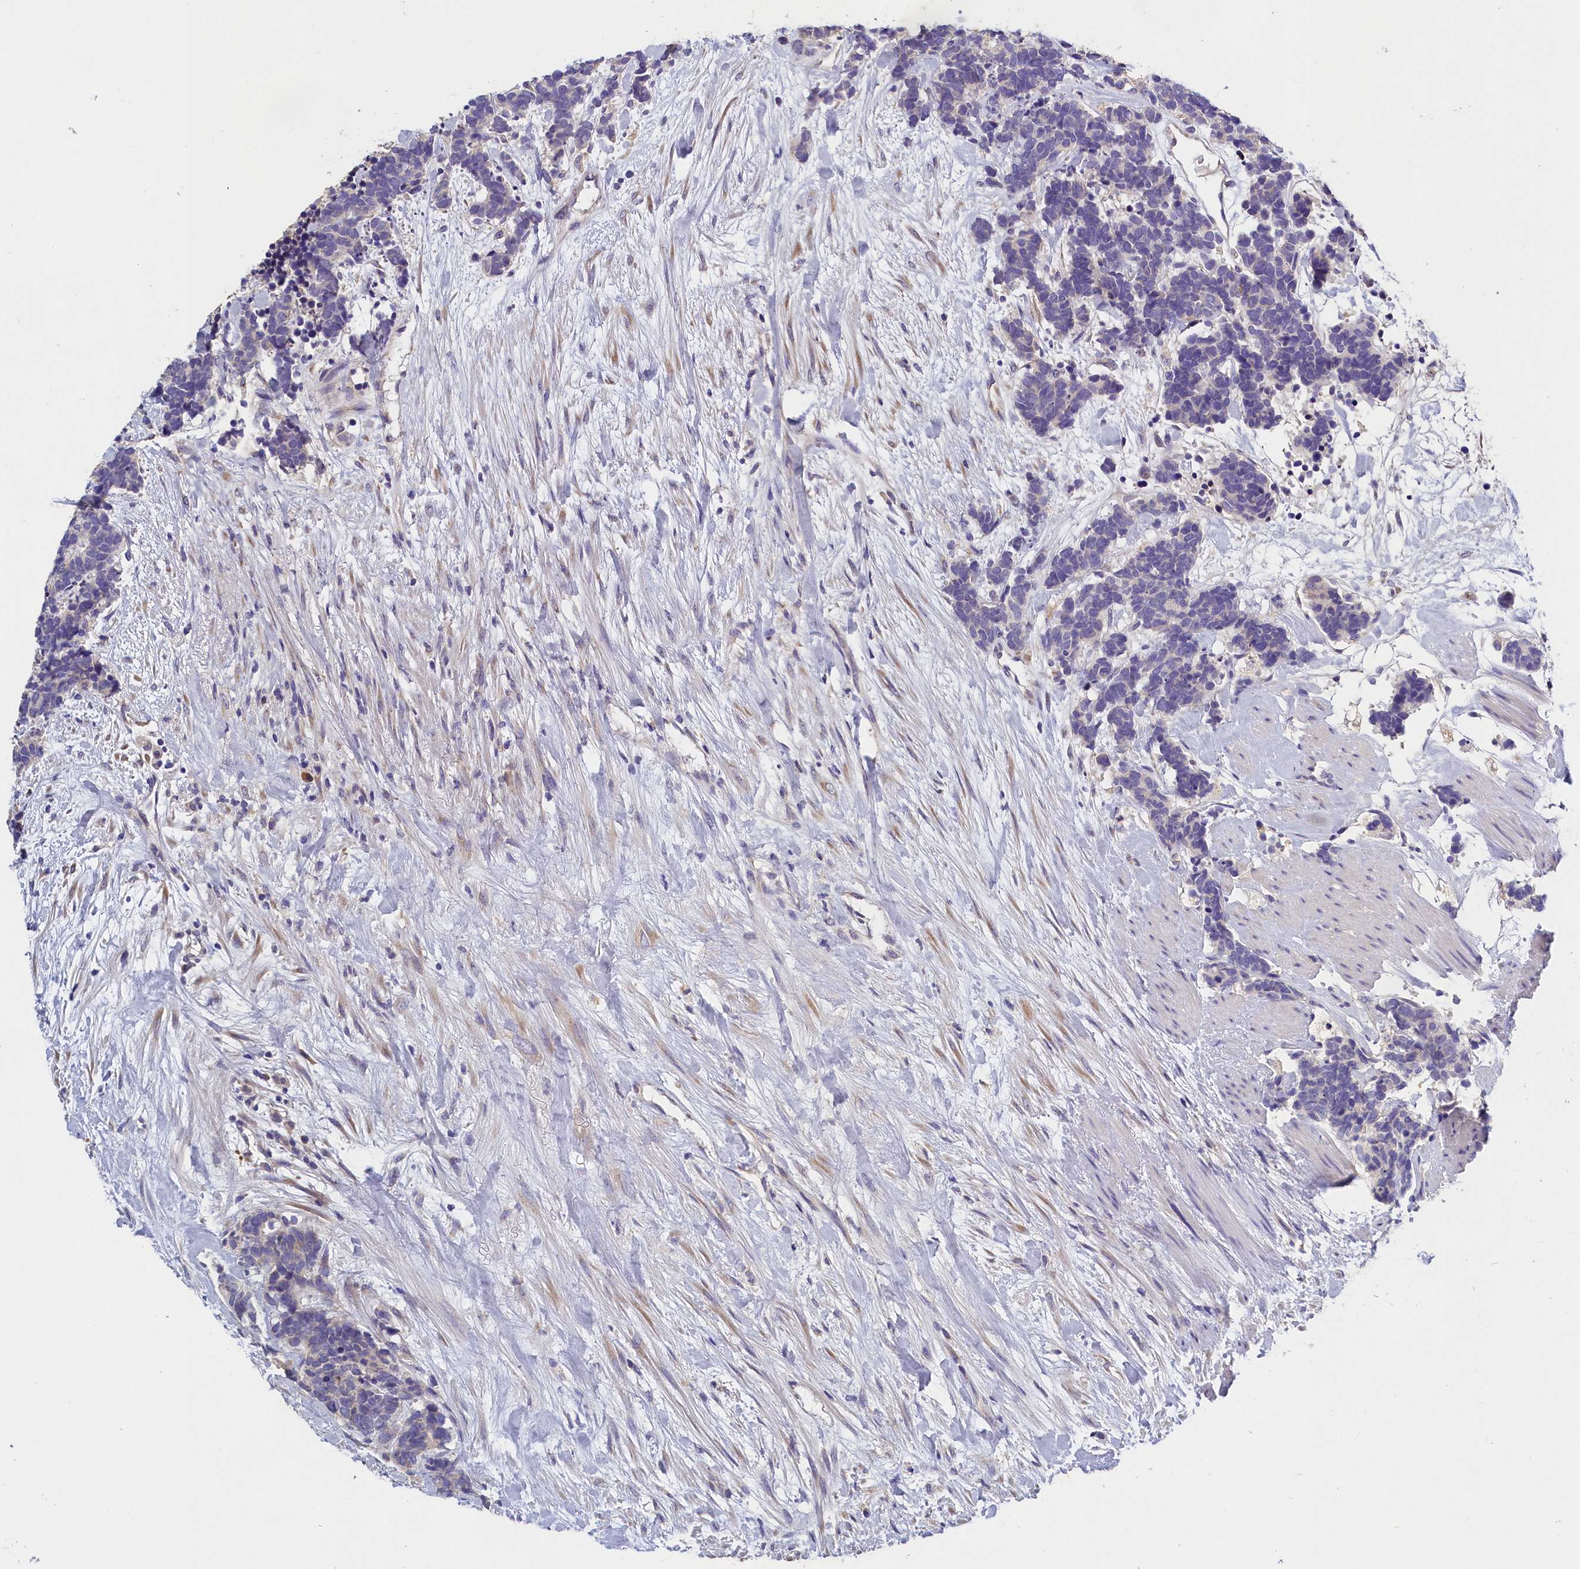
{"staining": {"intensity": "negative", "quantity": "none", "location": "none"}, "tissue": "carcinoid", "cell_type": "Tumor cells", "image_type": "cancer", "snomed": [{"axis": "morphology", "description": "Carcinoma, NOS"}, {"axis": "morphology", "description": "Carcinoid, malignant, NOS"}, {"axis": "topography", "description": "Prostate"}], "caption": "A histopathology image of carcinoid stained for a protein reveals no brown staining in tumor cells.", "gene": "ST7L", "patient": {"sex": "male", "age": 57}}